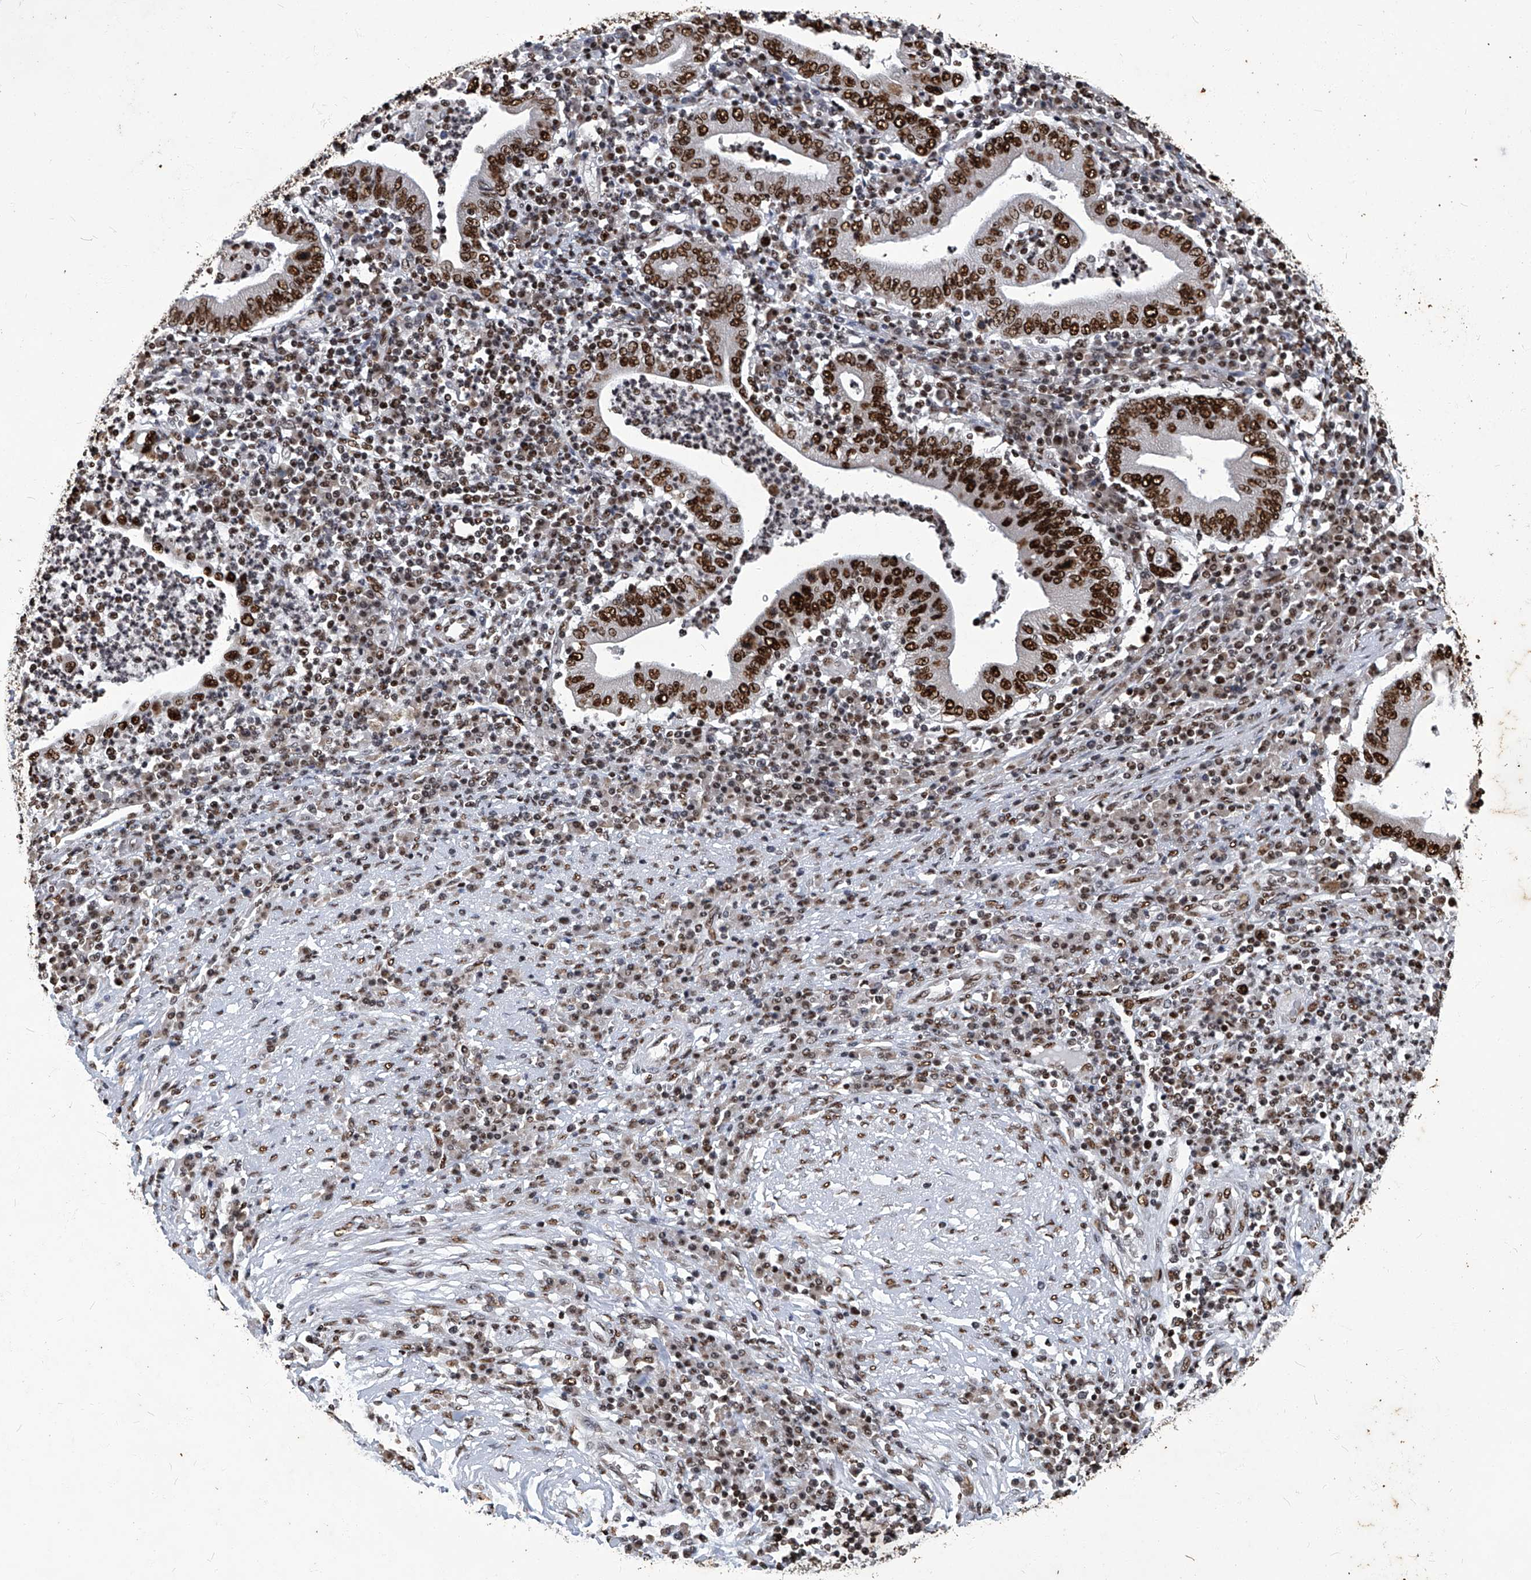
{"staining": {"intensity": "strong", "quantity": ">75%", "location": "nuclear"}, "tissue": "stomach cancer", "cell_type": "Tumor cells", "image_type": "cancer", "snomed": [{"axis": "morphology", "description": "Normal tissue, NOS"}, {"axis": "morphology", "description": "Adenocarcinoma, NOS"}, {"axis": "topography", "description": "Esophagus"}, {"axis": "topography", "description": "Stomach, upper"}, {"axis": "topography", "description": "Peripheral nerve tissue"}], "caption": "A high-resolution image shows IHC staining of stomach cancer (adenocarcinoma), which demonstrates strong nuclear expression in about >75% of tumor cells. Using DAB (3,3'-diaminobenzidine) (brown) and hematoxylin (blue) stains, captured at high magnification using brightfield microscopy.", "gene": "HBP1", "patient": {"sex": "male", "age": 62}}